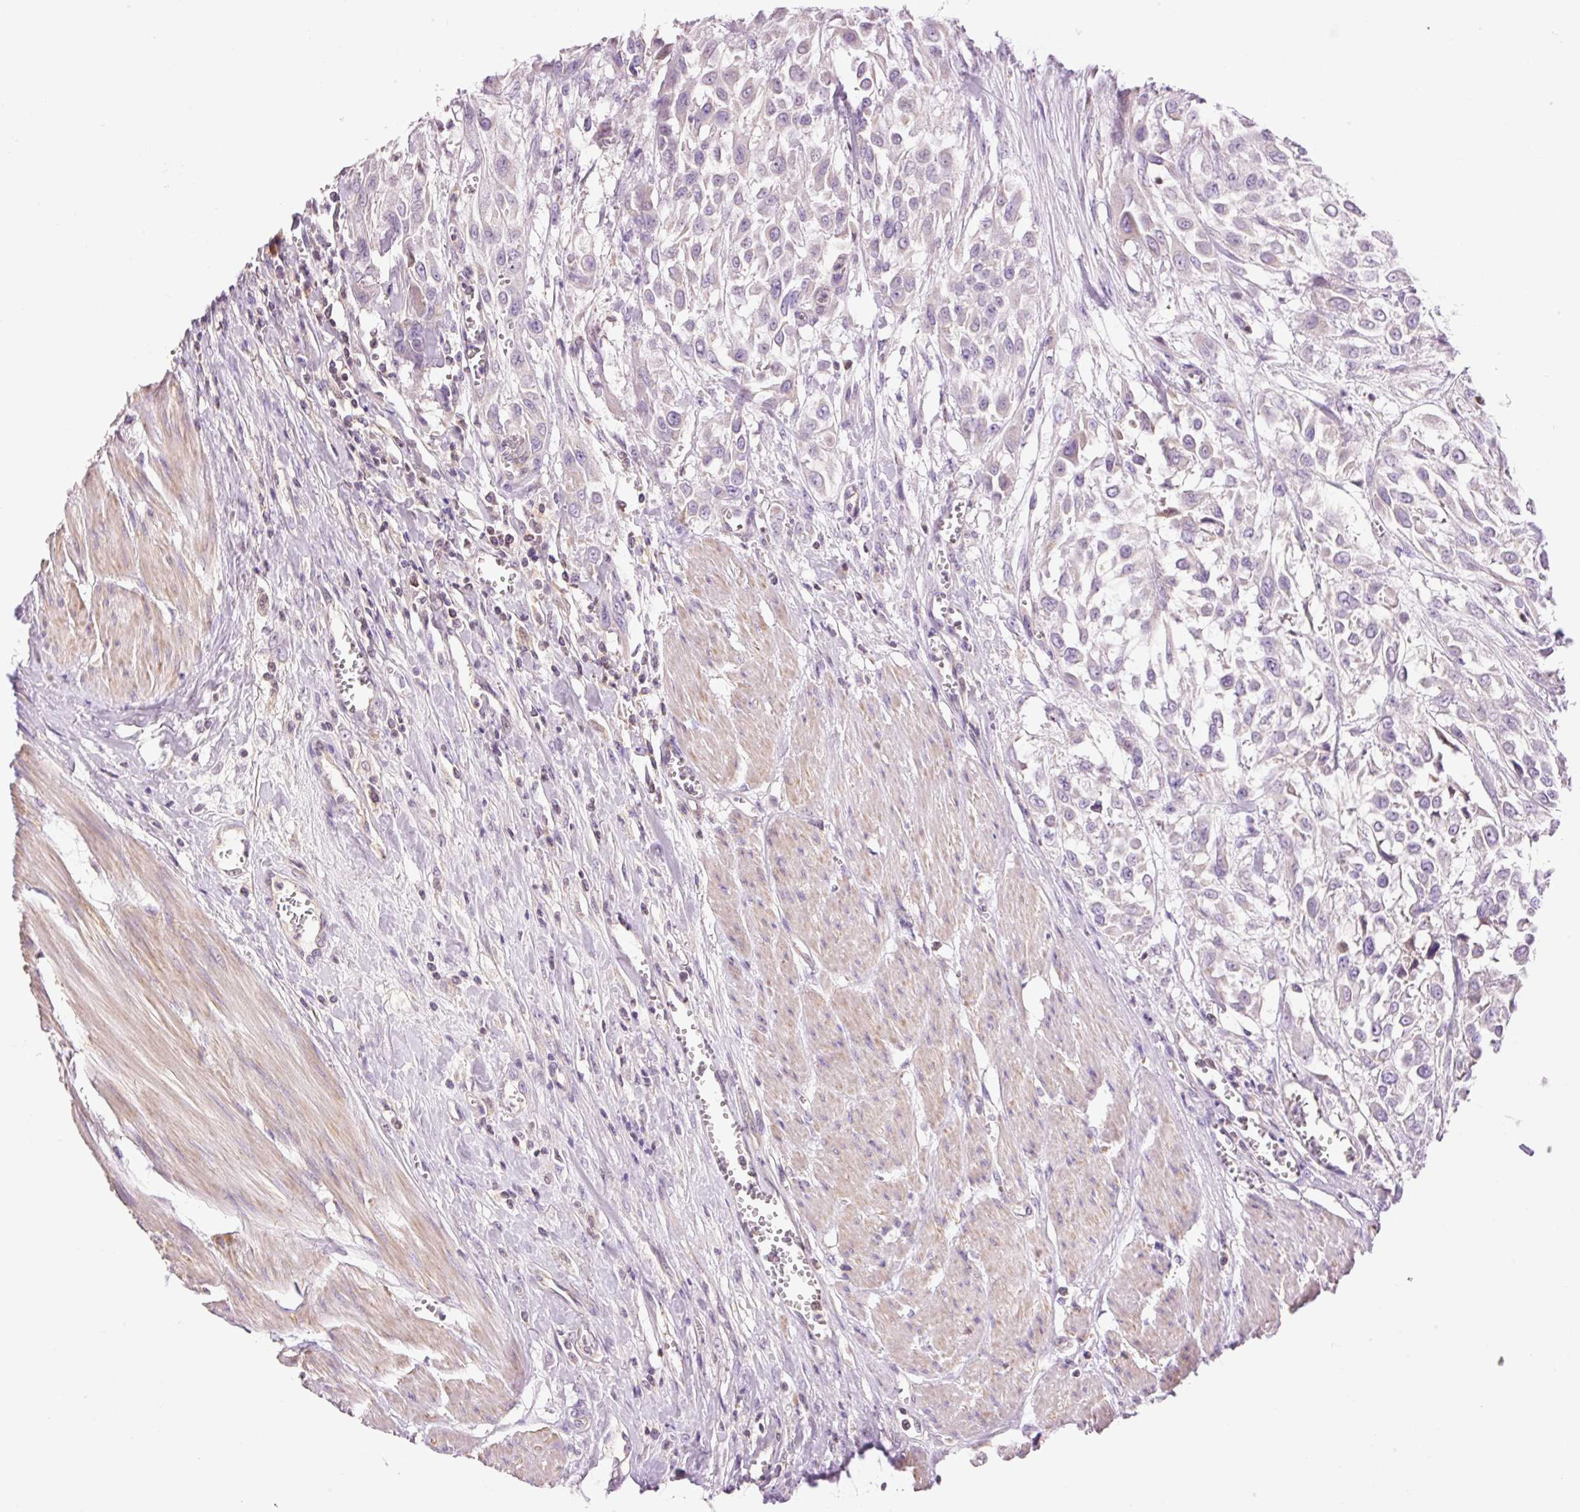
{"staining": {"intensity": "negative", "quantity": "none", "location": "none"}, "tissue": "urothelial cancer", "cell_type": "Tumor cells", "image_type": "cancer", "snomed": [{"axis": "morphology", "description": "Urothelial carcinoma, High grade"}, {"axis": "topography", "description": "Urinary bladder"}], "caption": "Tumor cells are negative for protein expression in human urothelial cancer.", "gene": "IMMT", "patient": {"sex": "male", "age": 57}}